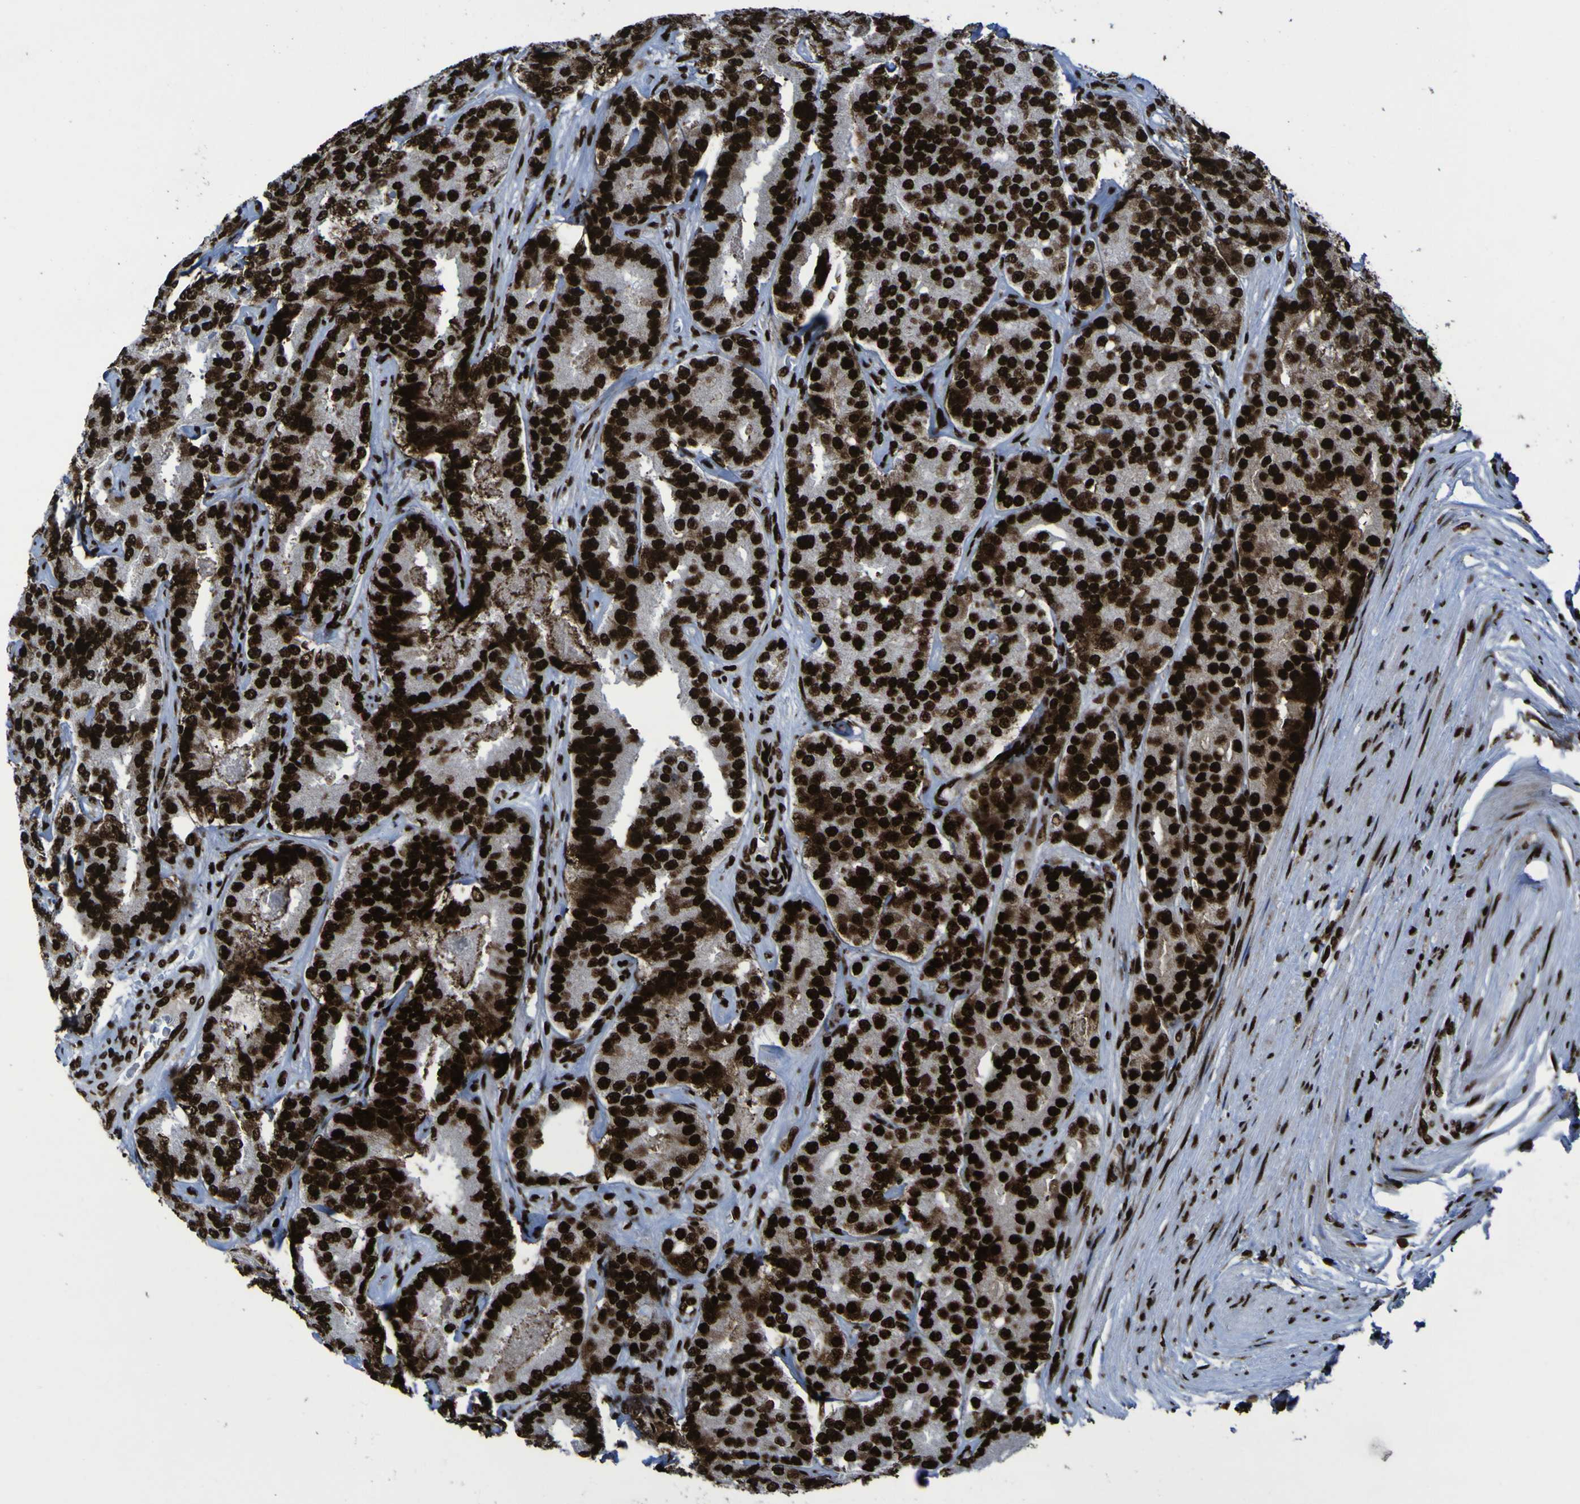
{"staining": {"intensity": "strong", "quantity": ">75%", "location": "nuclear"}, "tissue": "prostate cancer", "cell_type": "Tumor cells", "image_type": "cancer", "snomed": [{"axis": "morphology", "description": "Adenocarcinoma, High grade"}, {"axis": "topography", "description": "Prostate"}], "caption": "A brown stain highlights strong nuclear staining of a protein in human high-grade adenocarcinoma (prostate) tumor cells. The staining was performed using DAB (3,3'-diaminobenzidine) to visualize the protein expression in brown, while the nuclei were stained in blue with hematoxylin (Magnification: 20x).", "gene": "NPM1", "patient": {"sex": "male", "age": 65}}